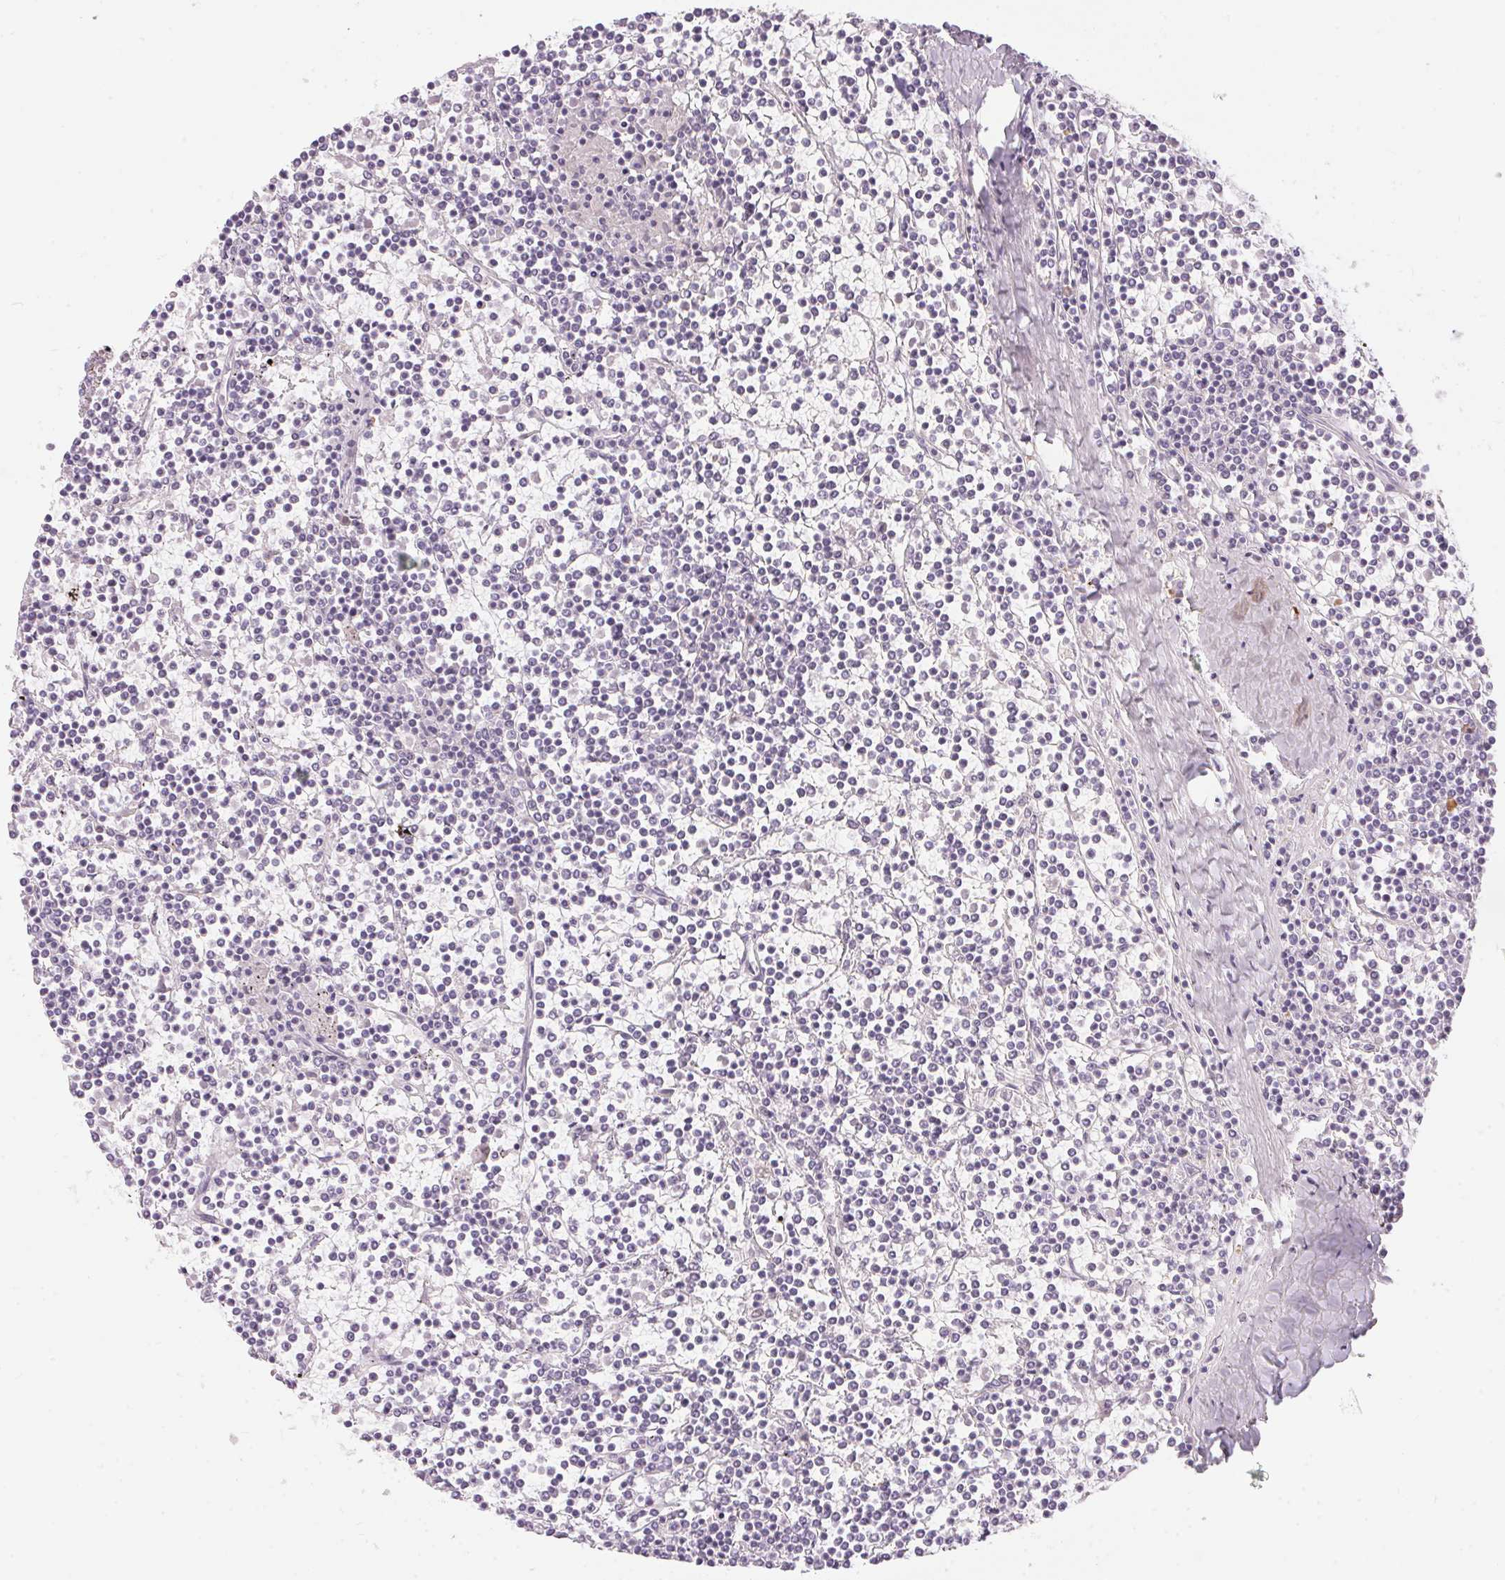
{"staining": {"intensity": "negative", "quantity": "none", "location": "none"}, "tissue": "lymphoma", "cell_type": "Tumor cells", "image_type": "cancer", "snomed": [{"axis": "morphology", "description": "Malignant lymphoma, non-Hodgkin's type, Low grade"}, {"axis": "topography", "description": "Spleen"}], "caption": "Tumor cells show no significant protein staining in low-grade malignant lymphoma, non-Hodgkin's type.", "gene": "CADPS", "patient": {"sex": "female", "age": 19}}